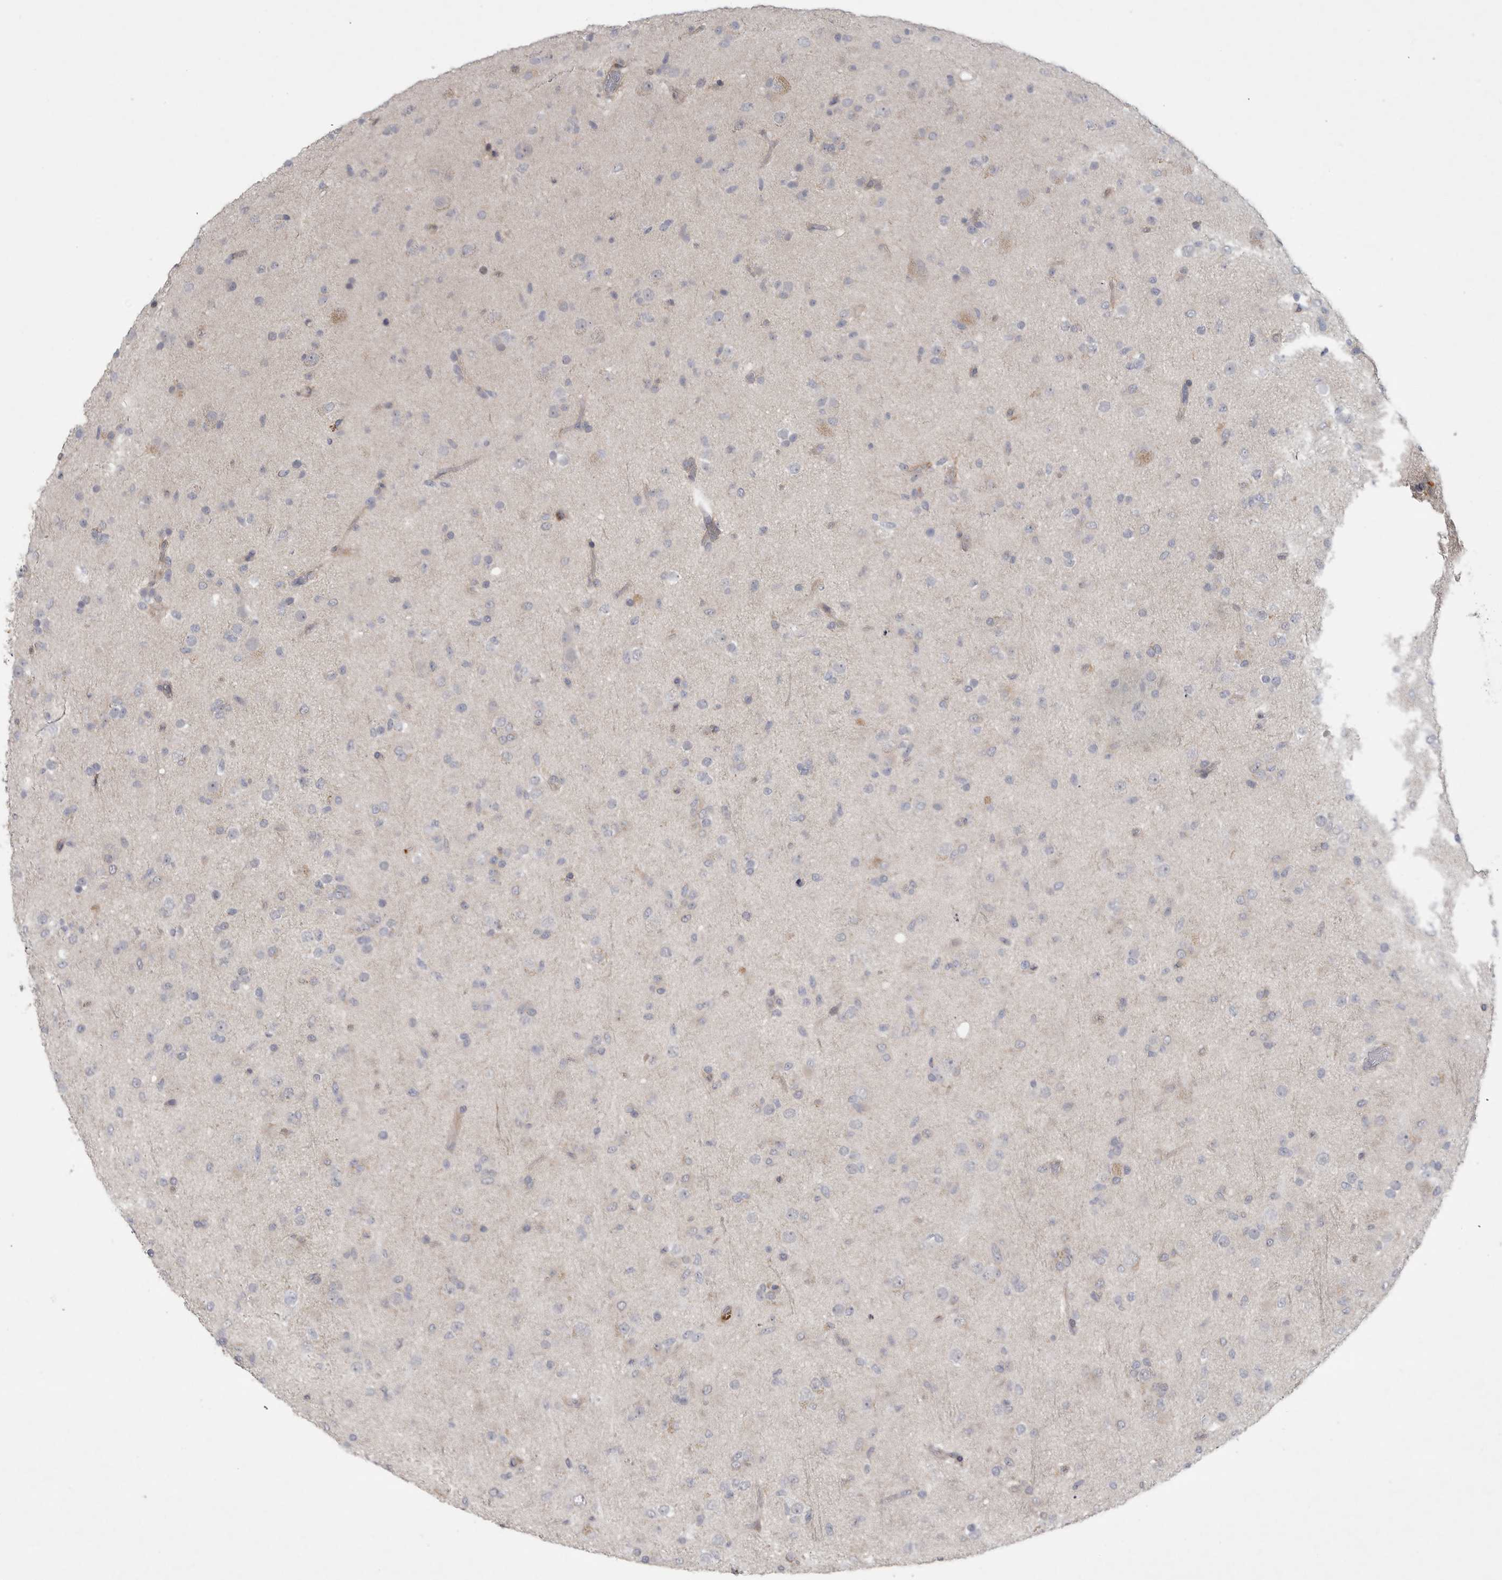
{"staining": {"intensity": "negative", "quantity": "none", "location": "none"}, "tissue": "glioma", "cell_type": "Tumor cells", "image_type": "cancer", "snomed": [{"axis": "morphology", "description": "Glioma, malignant, Low grade"}, {"axis": "topography", "description": "Brain"}], "caption": "Tumor cells show no significant expression in malignant glioma (low-grade).", "gene": "FBXO43", "patient": {"sex": "male", "age": 65}}